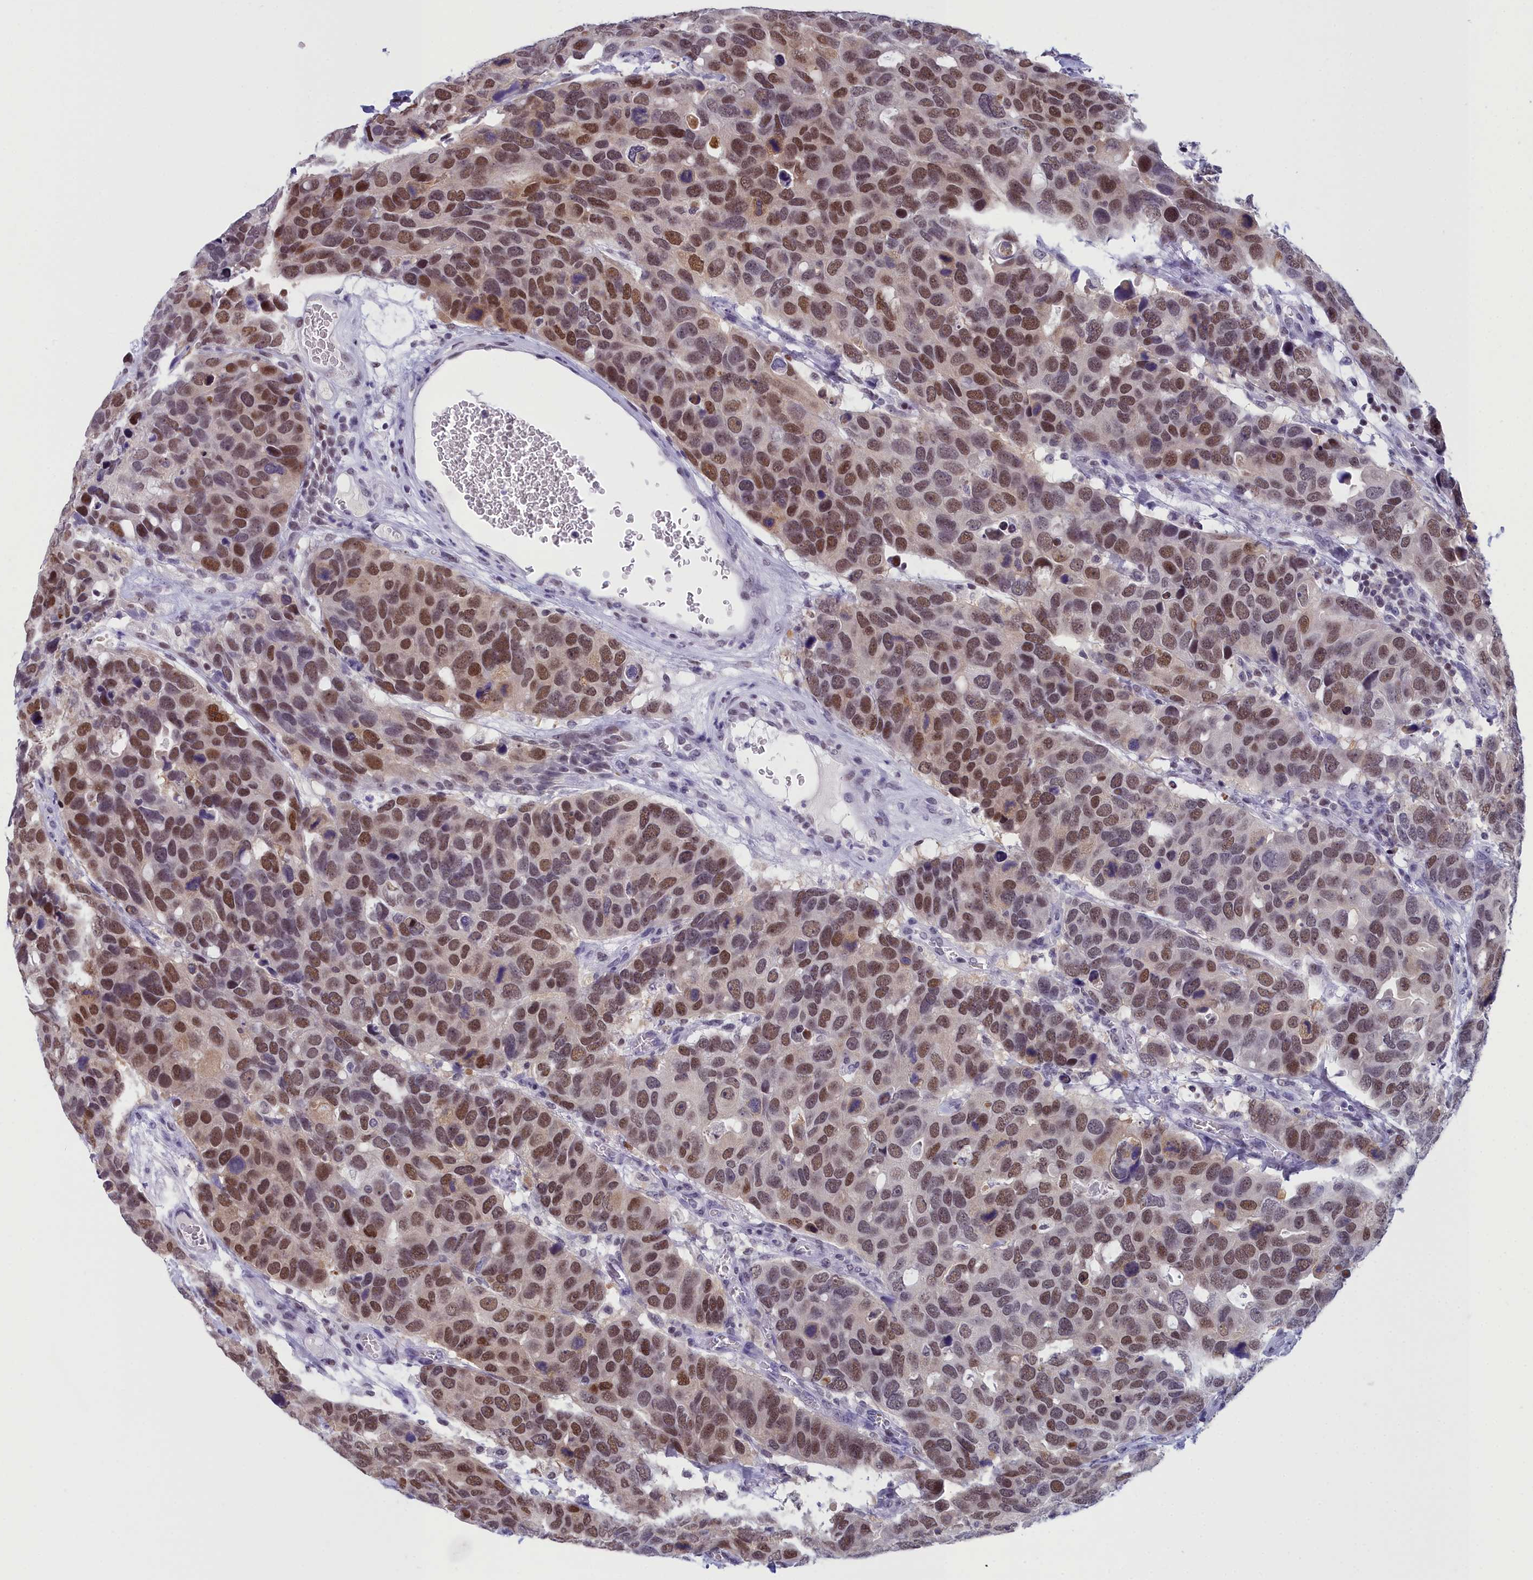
{"staining": {"intensity": "moderate", "quantity": "25%-75%", "location": "nuclear"}, "tissue": "breast cancer", "cell_type": "Tumor cells", "image_type": "cancer", "snomed": [{"axis": "morphology", "description": "Duct carcinoma"}, {"axis": "topography", "description": "Breast"}], "caption": "DAB immunohistochemical staining of human breast infiltrating ductal carcinoma reveals moderate nuclear protein expression in approximately 25%-75% of tumor cells.", "gene": "CCDC97", "patient": {"sex": "female", "age": 83}}